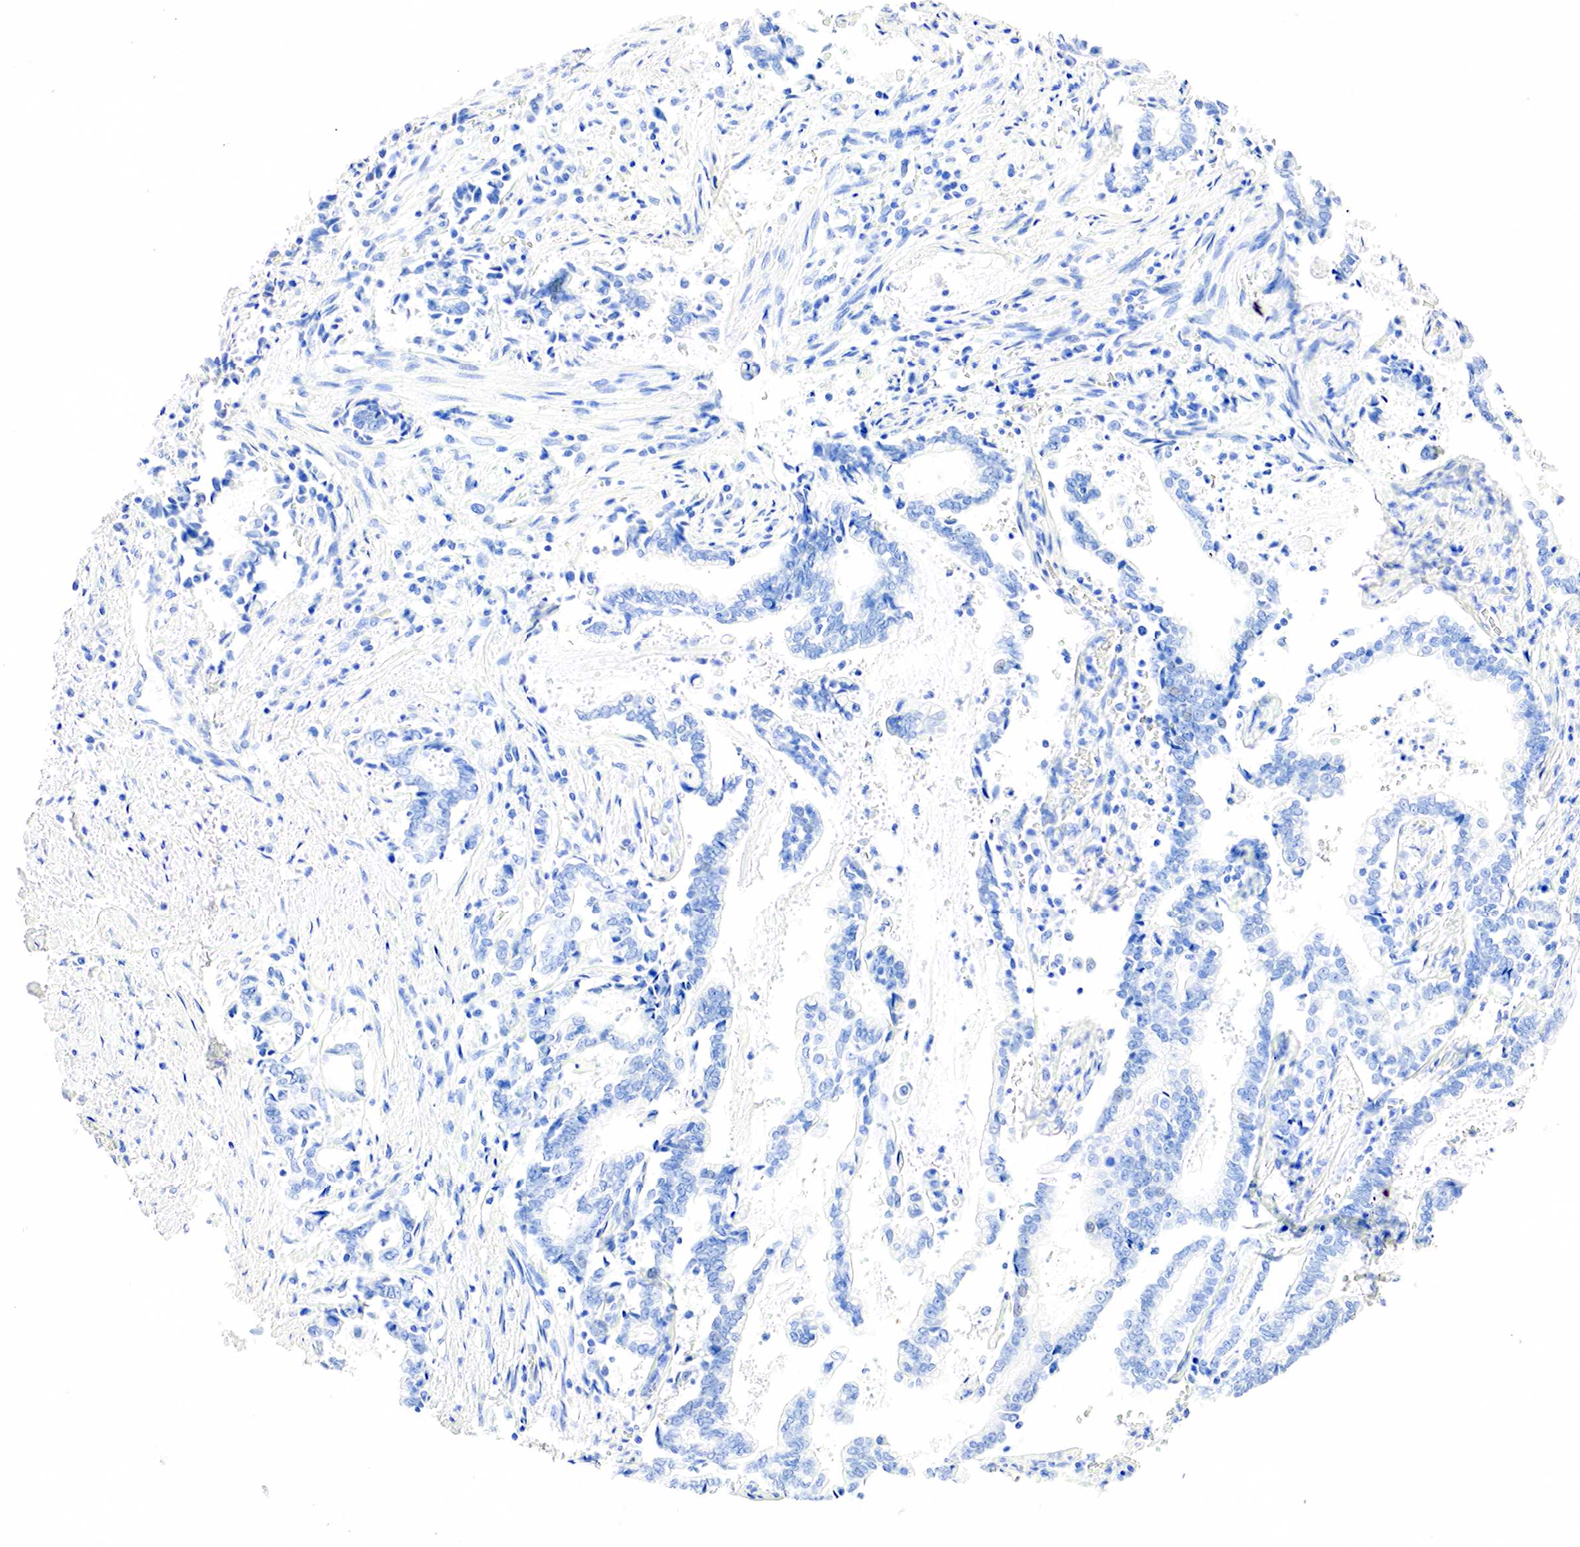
{"staining": {"intensity": "negative", "quantity": "none", "location": "none"}, "tissue": "liver cancer", "cell_type": "Tumor cells", "image_type": "cancer", "snomed": [{"axis": "morphology", "description": "Cholangiocarcinoma"}, {"axis": "topography", "description": "Liver"}], "caption": "High power microscopy image of an IHC histopathology image of liver cholangiocarcinoma, revealing no significant expression in tumor cells.", "gene": "PTH", "patient": {"sex": "male", "age": 57}}